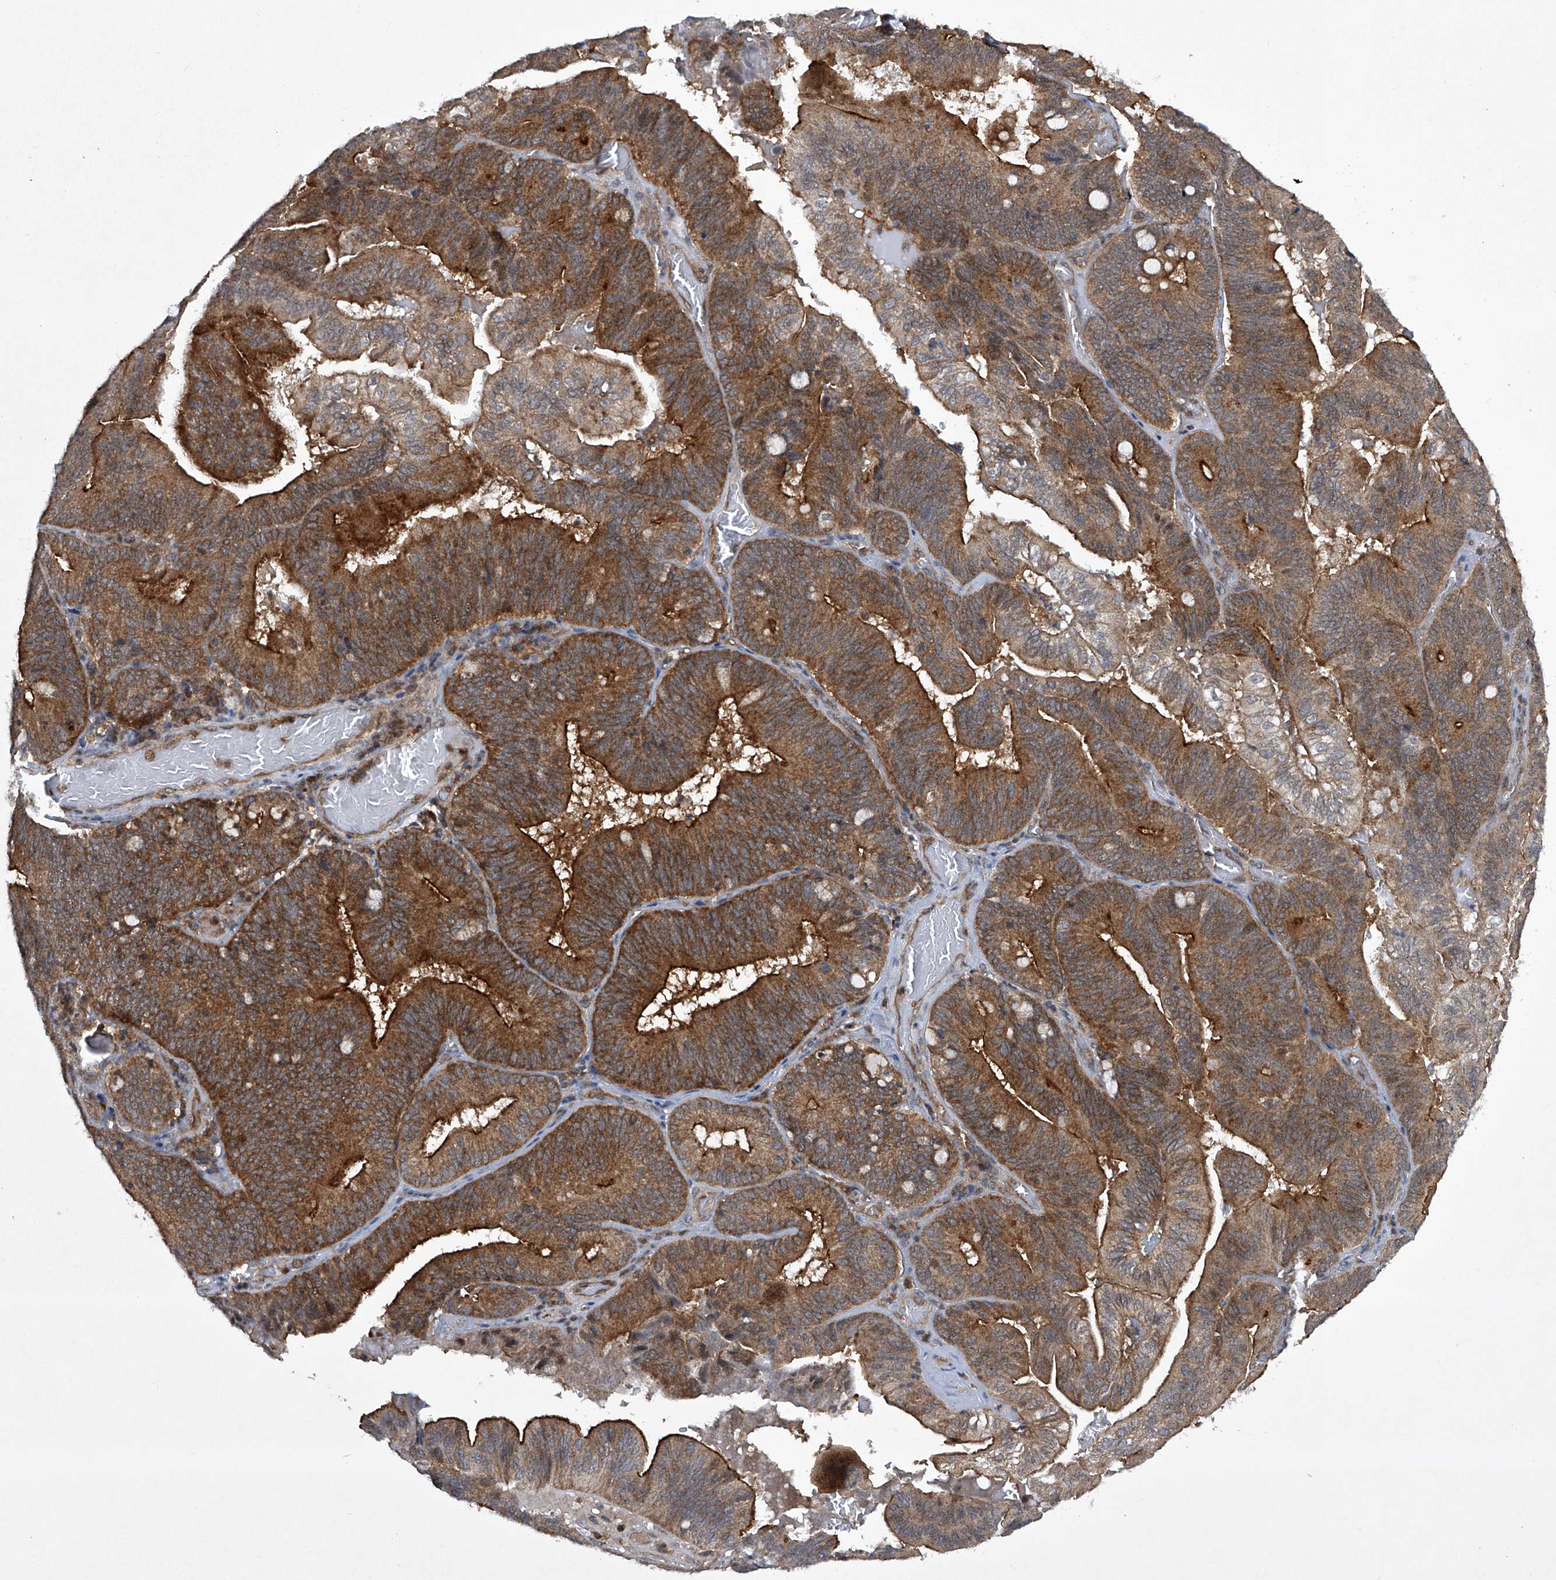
{"staining": {"intensity": "strong", "quantity": "25%-75%", "location": "cytoplasmic/membranous"}, "tissue": "pancreatic cancer", "cell_type": "Tumor cells", "image_type": "cancer", "snomed": [{"axis": "morphology", "description": "Adenocarcinoma, NOS"}, {"axis": "topography", "description": "Pancreas"}], "caption": "Adenocarcinoma (pancreatic) was stained to show a protein in brown. There is high levels of strong cytoplasmic/membranous expression in approximately 25%-75% of tumor cells.", "gene": "CISH", "patient": {"sex": "male", "age": 82}}